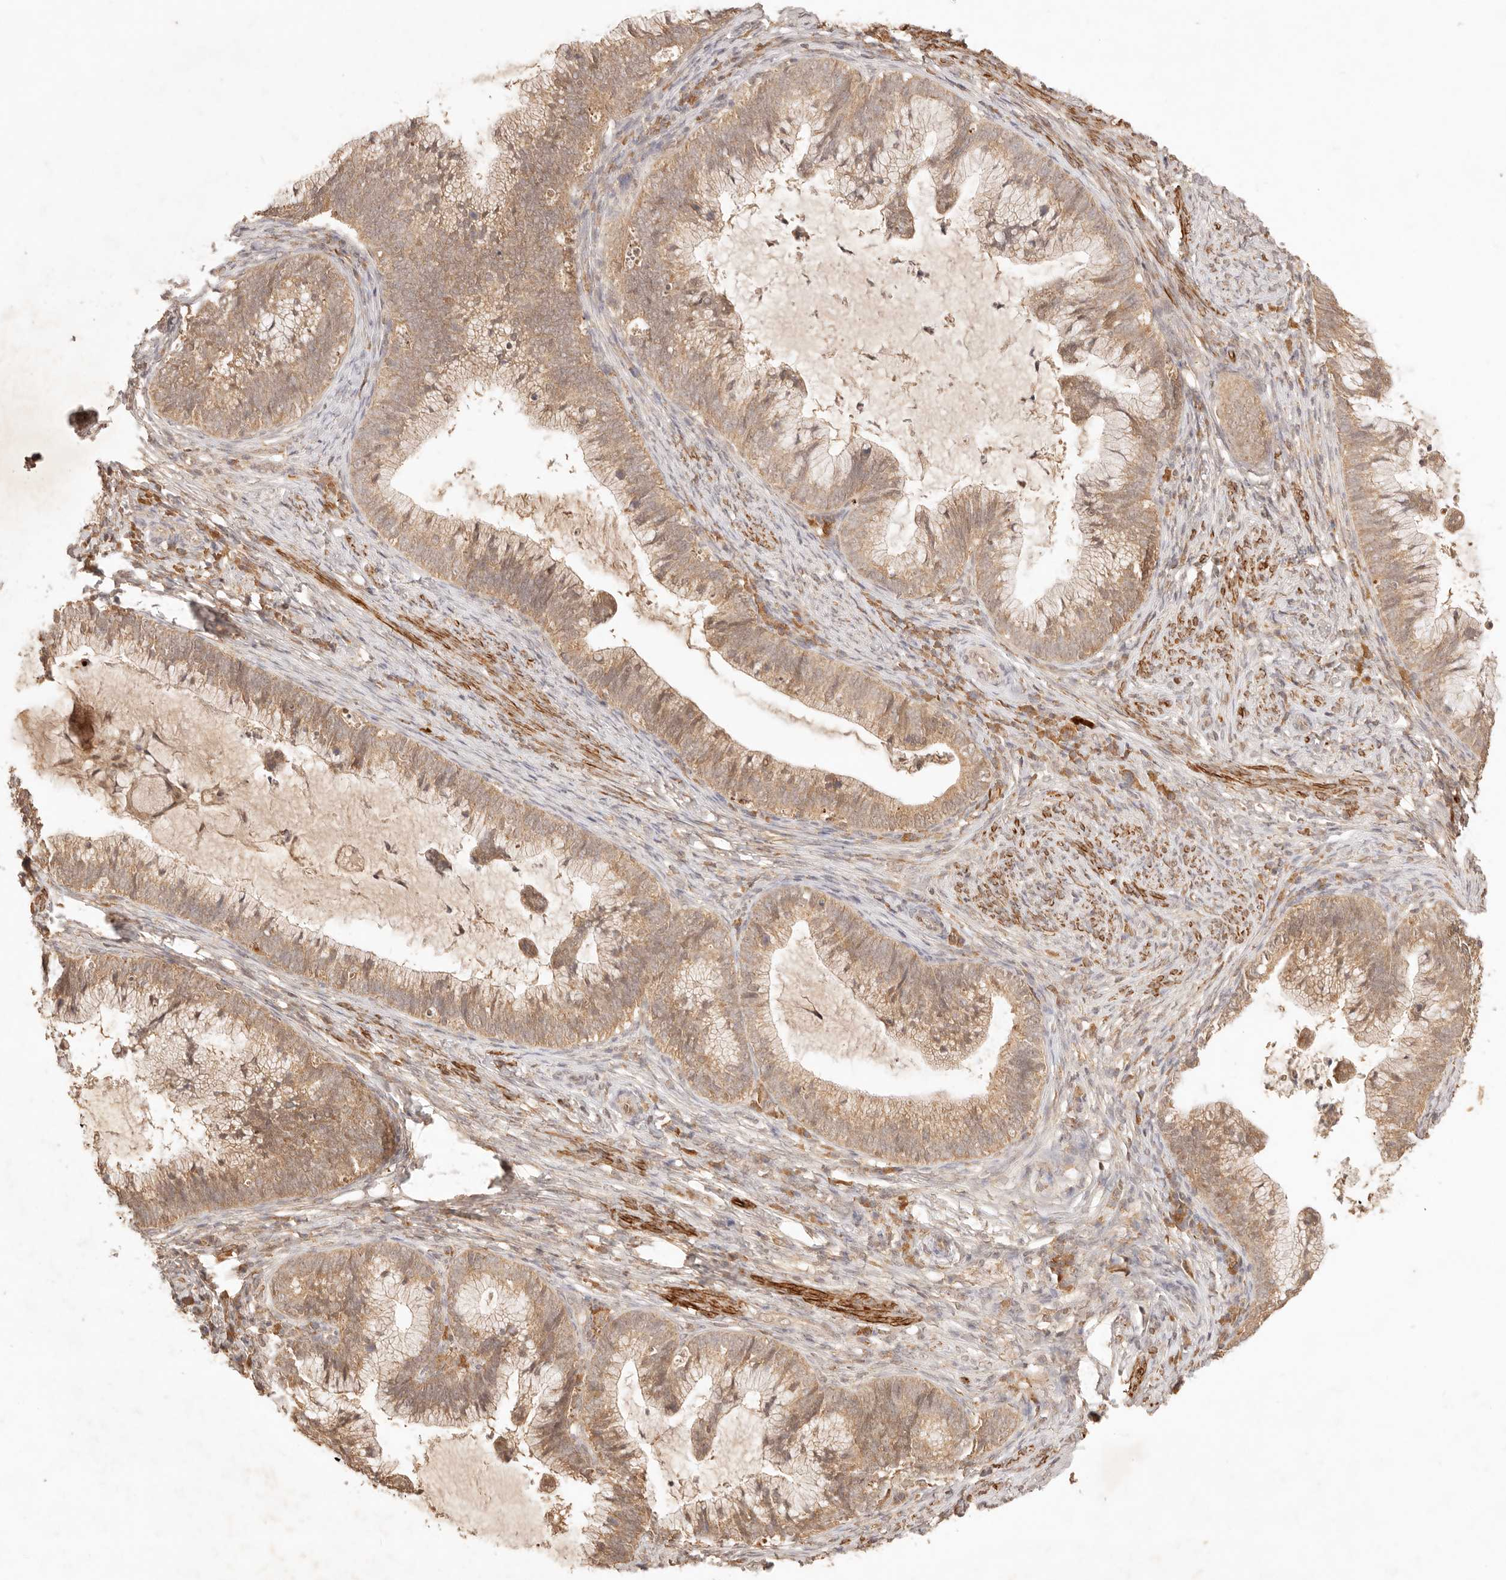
{"staining": {"intensity": "moderate", "quantity": ">75%", "location": "cytoplasmic/membranous"}, "tissue": "cervical cancer", "cell_type": "Tumor cells", "image_type": "cancer", "snomed": [{"axis": "morphology", "description": "Adenocarcinoma, NOS"}, {"axis": "topography", "description": "Cervix"}], "caption": "IHC photomicrograph of neoplastic tissue: human adenocarcinoma (cervical) stained using immunohistochemistry displays medium levels of moderate protein expression localized specifically in the cytoplasmic/membranous of tumor cells, appearing as a cytoplasmic/membranous brown color.", "gene": "TRIM11", "patient": {"sex": "female", "age": 36}}